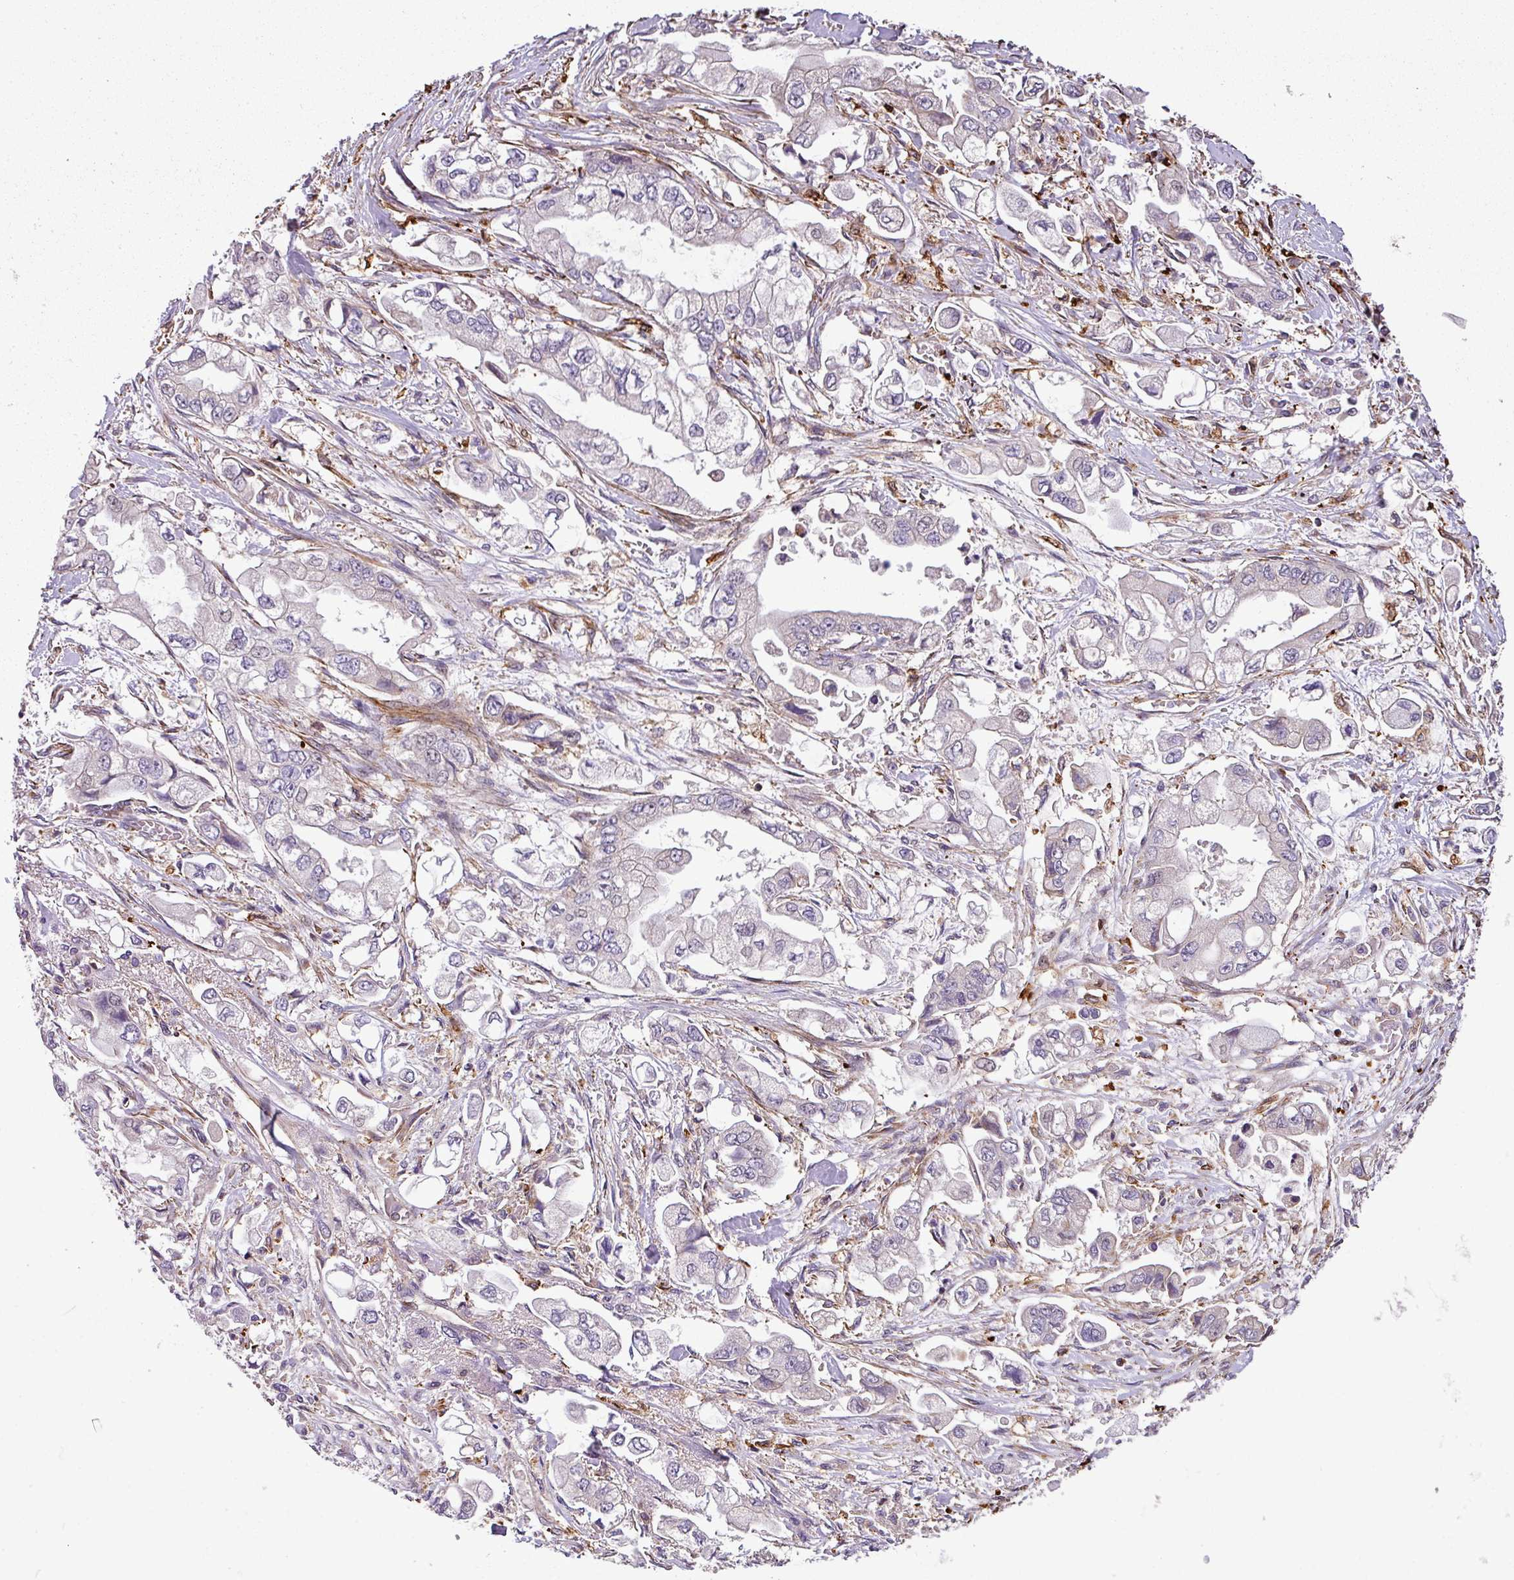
{"staining": {"intensity": "negative", "quantity": "none", "location": "none"}, "tissue": "stomach cancer", "cell_type": "Tumor cells", "image_type": "cancer", "snomed": [{"axis": "morphology", "description": "Adenocarcinoma, NOS"}, {"axis": "topography", "description": "Stomach"}], "caption": "Stomach cancer (adenocarcinoma) was stained to show a protein in brown. There is no significant staining in tumor cells.", "gene": "CASS4", "patient": {"sex": "male", "age": 62}}